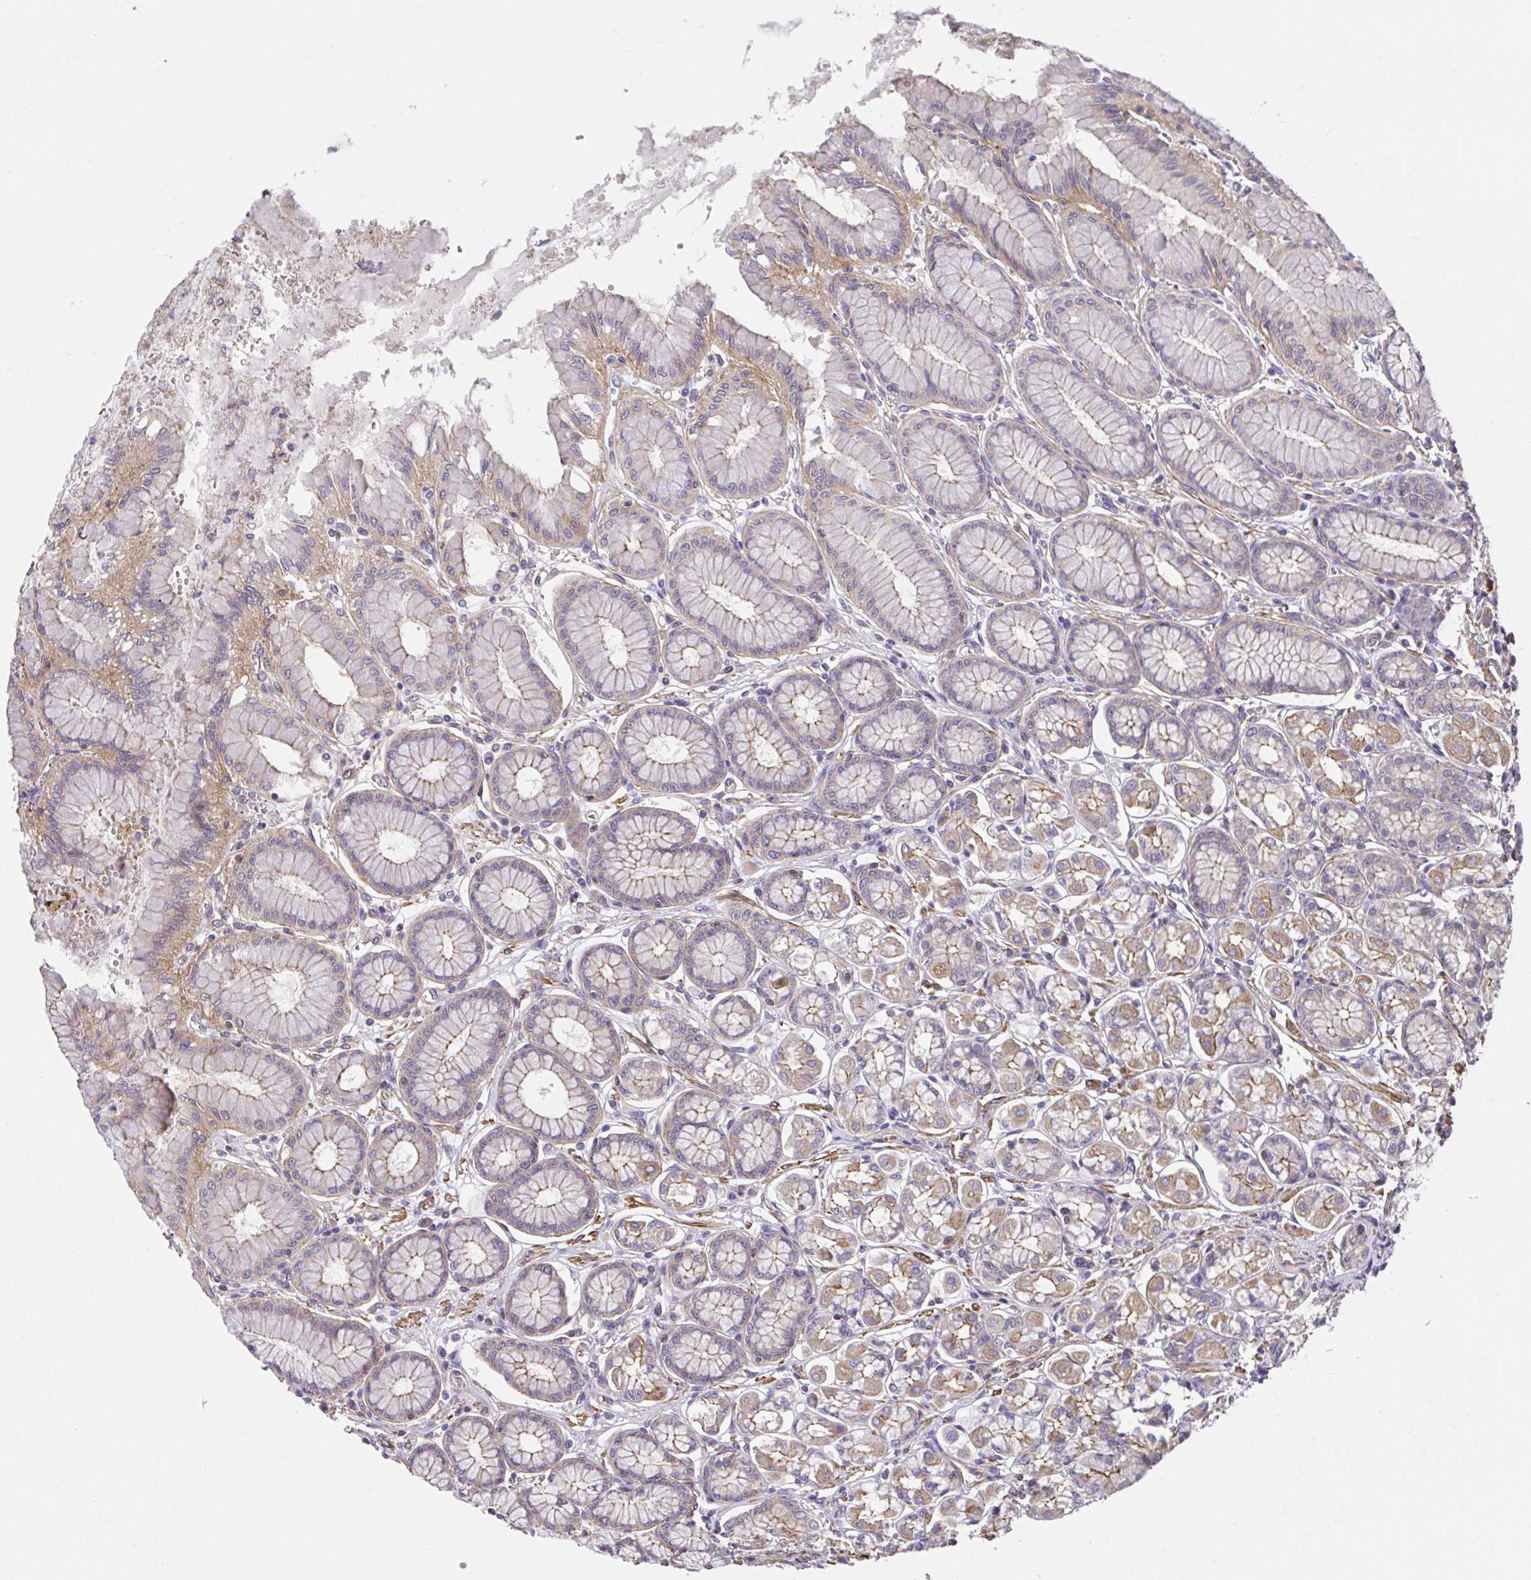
{"staining": {"intensity": "moderate", "quantity": "25%-75%", "location": "cytoplasmic/membranous"}, "tissue": "stomach", "cell_type": "Glandular cells", "image_type": "normal", "snomed": [{"axis": "morphology", "description": "Normal tissue, NOS"}, {"axis": "topography", "description": "Stomach"}, {"axis": "topography", "description": "Stomach, lower"}], "caption": "Immunohistochemistry of benign human stomach displays medium levels of moderate cytoplasmic/membranous staining in approximately 25%-75% of glandular cells.", "gene": "ZNF696", "patient": {"sex": "male", "age": 76}}